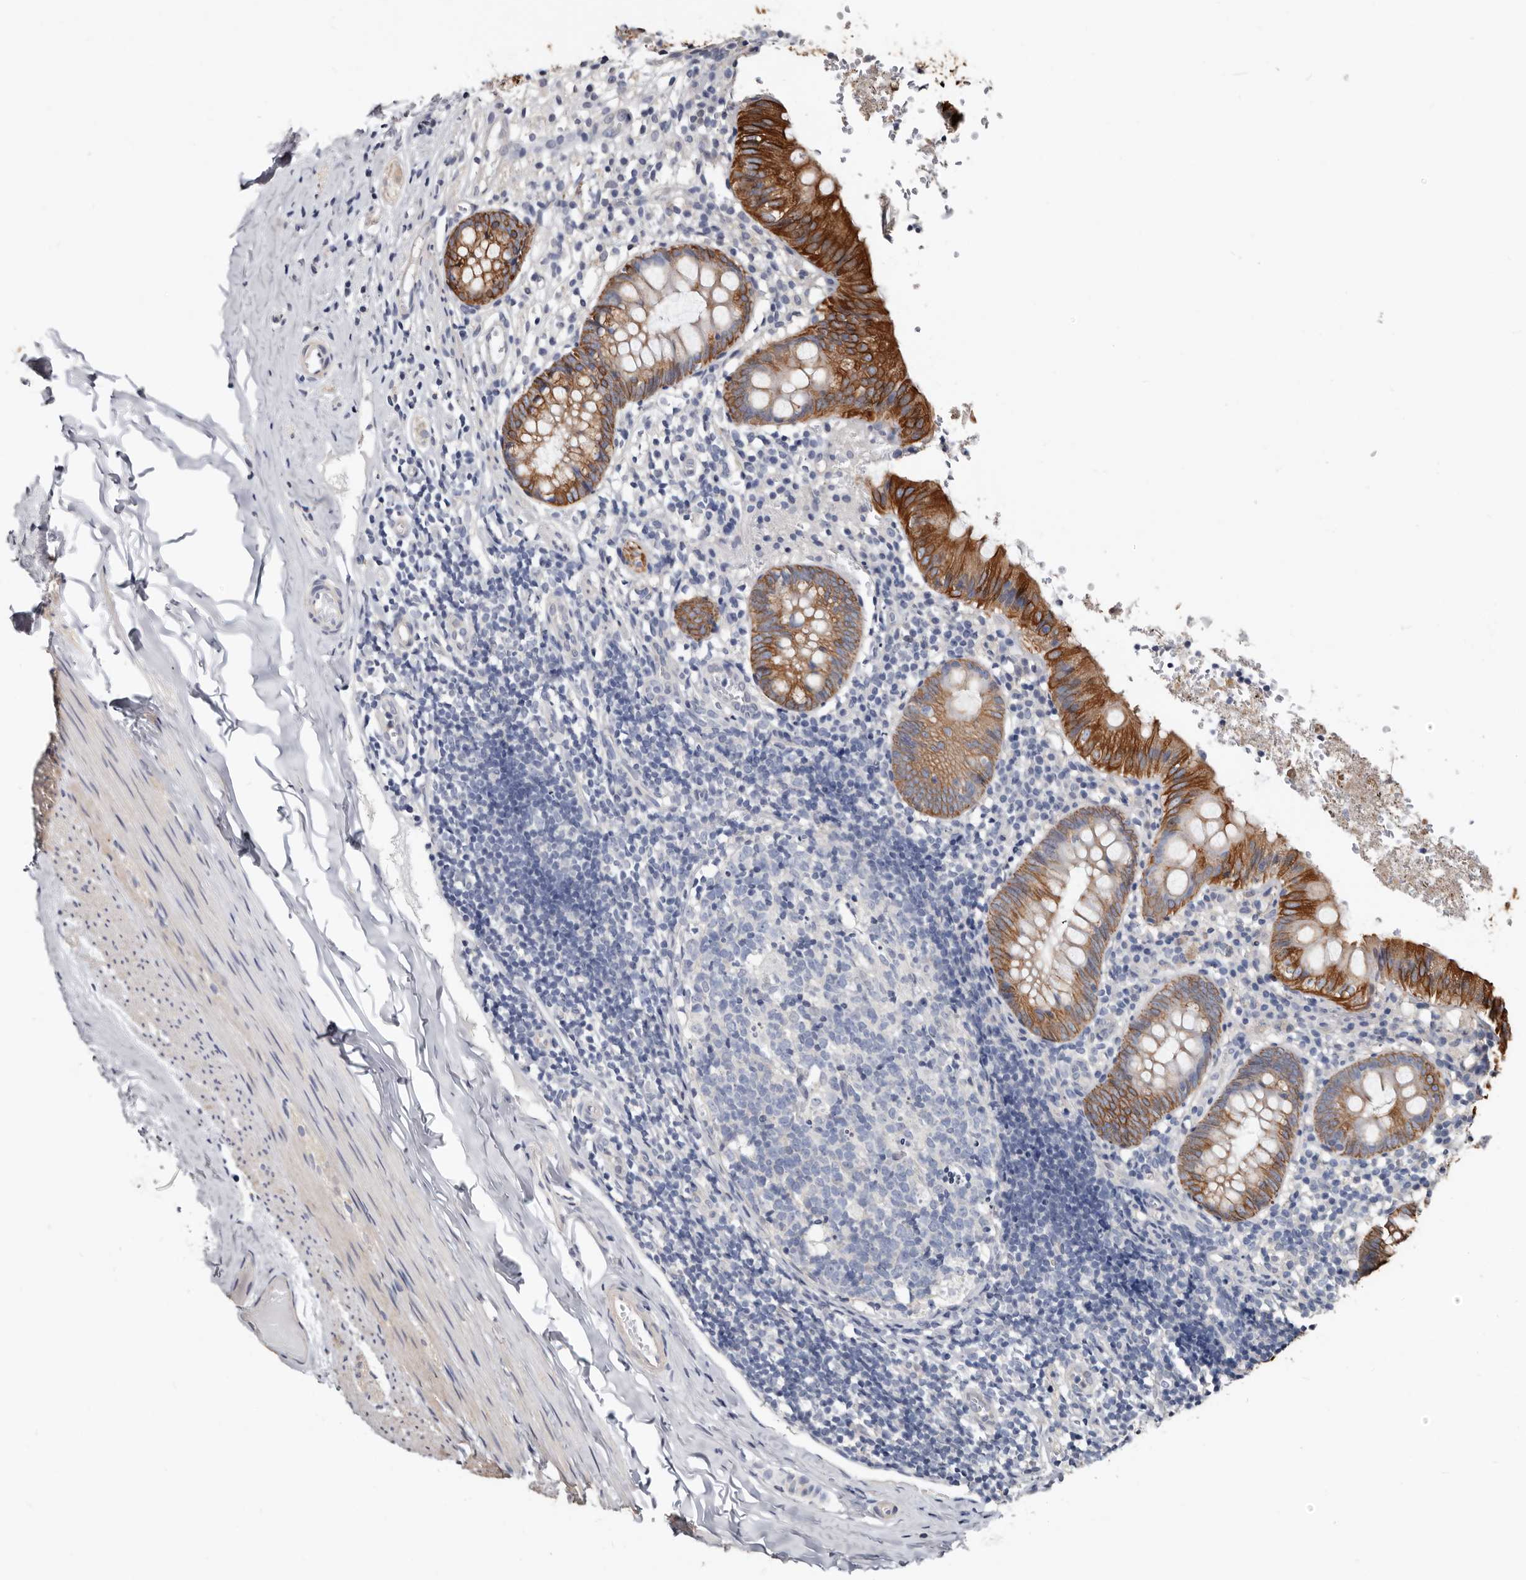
{"staining": {"intensity": "strong", "quantity": ">75%", "location": "cytoplasmic/membranous"}, "tissue": "appendix", "cell_type": "Glandular cells", "image_type": "normal", "snomed": [{"axis": "morphology", "description": "Normal tissue, NOS"}, {"axis": "topography", "description": "Appendix"}], "caption": "The histopathology image shows a brown stain indicating the presence of a protein in the cytoplasmic/membranous of glandular cells in appendix. The staining is performed using DAB brown chromogen to label protein expression. The nuclei are counter-stained blue using hematoxylin.", "gene": "MRPL18", "patient": {"sex": "male", "age": 8}}